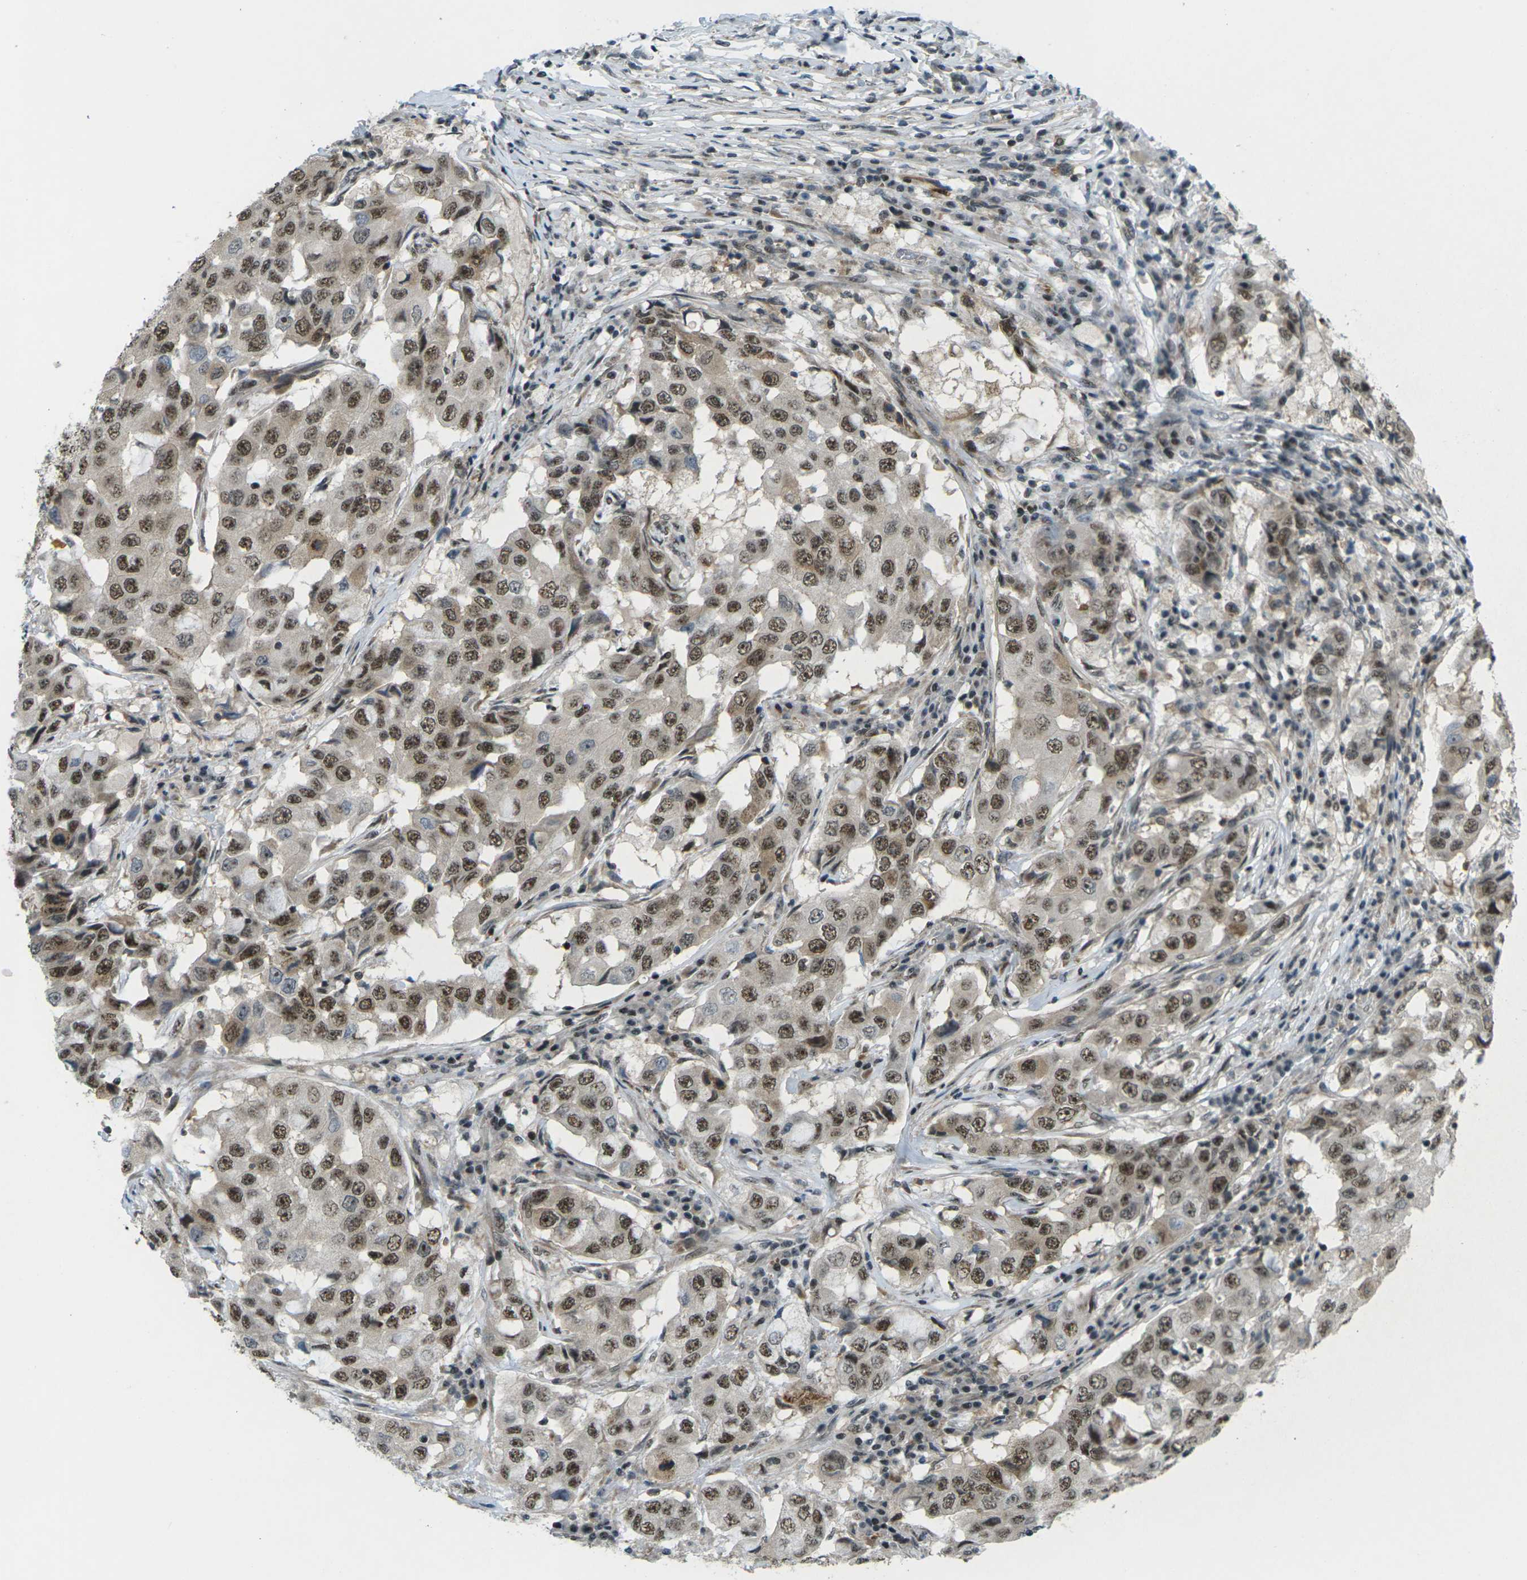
{"staining": {"intensity": "strong", "quantity": ">75%", "location": "cytoplasmic/membranous,nuclear"}, "tissue": "breast cancer", "cell_type": "Tumor cells", "image_type": "cancer", "snomed": [{"axis": "morphology", "description": "Duct carcinoma"}, {"axis": "topography", "description": "Breast"}], "caption": "Breast invasive ductal carcinoma tissue displays strong cytoplasmic/membranous and nuclear staining in approximately >75% of tumor cells, visualized by immunohistochemistry. The staining was performed using DAB (3,3'-diaminobenzidine) to visualize the protein expression in brown, while the nuclei were stained in blue with hematoxylin (Magnification: 20x).", "gene": "UBE2S", "patient": {"sex": "female", "age": 27}}